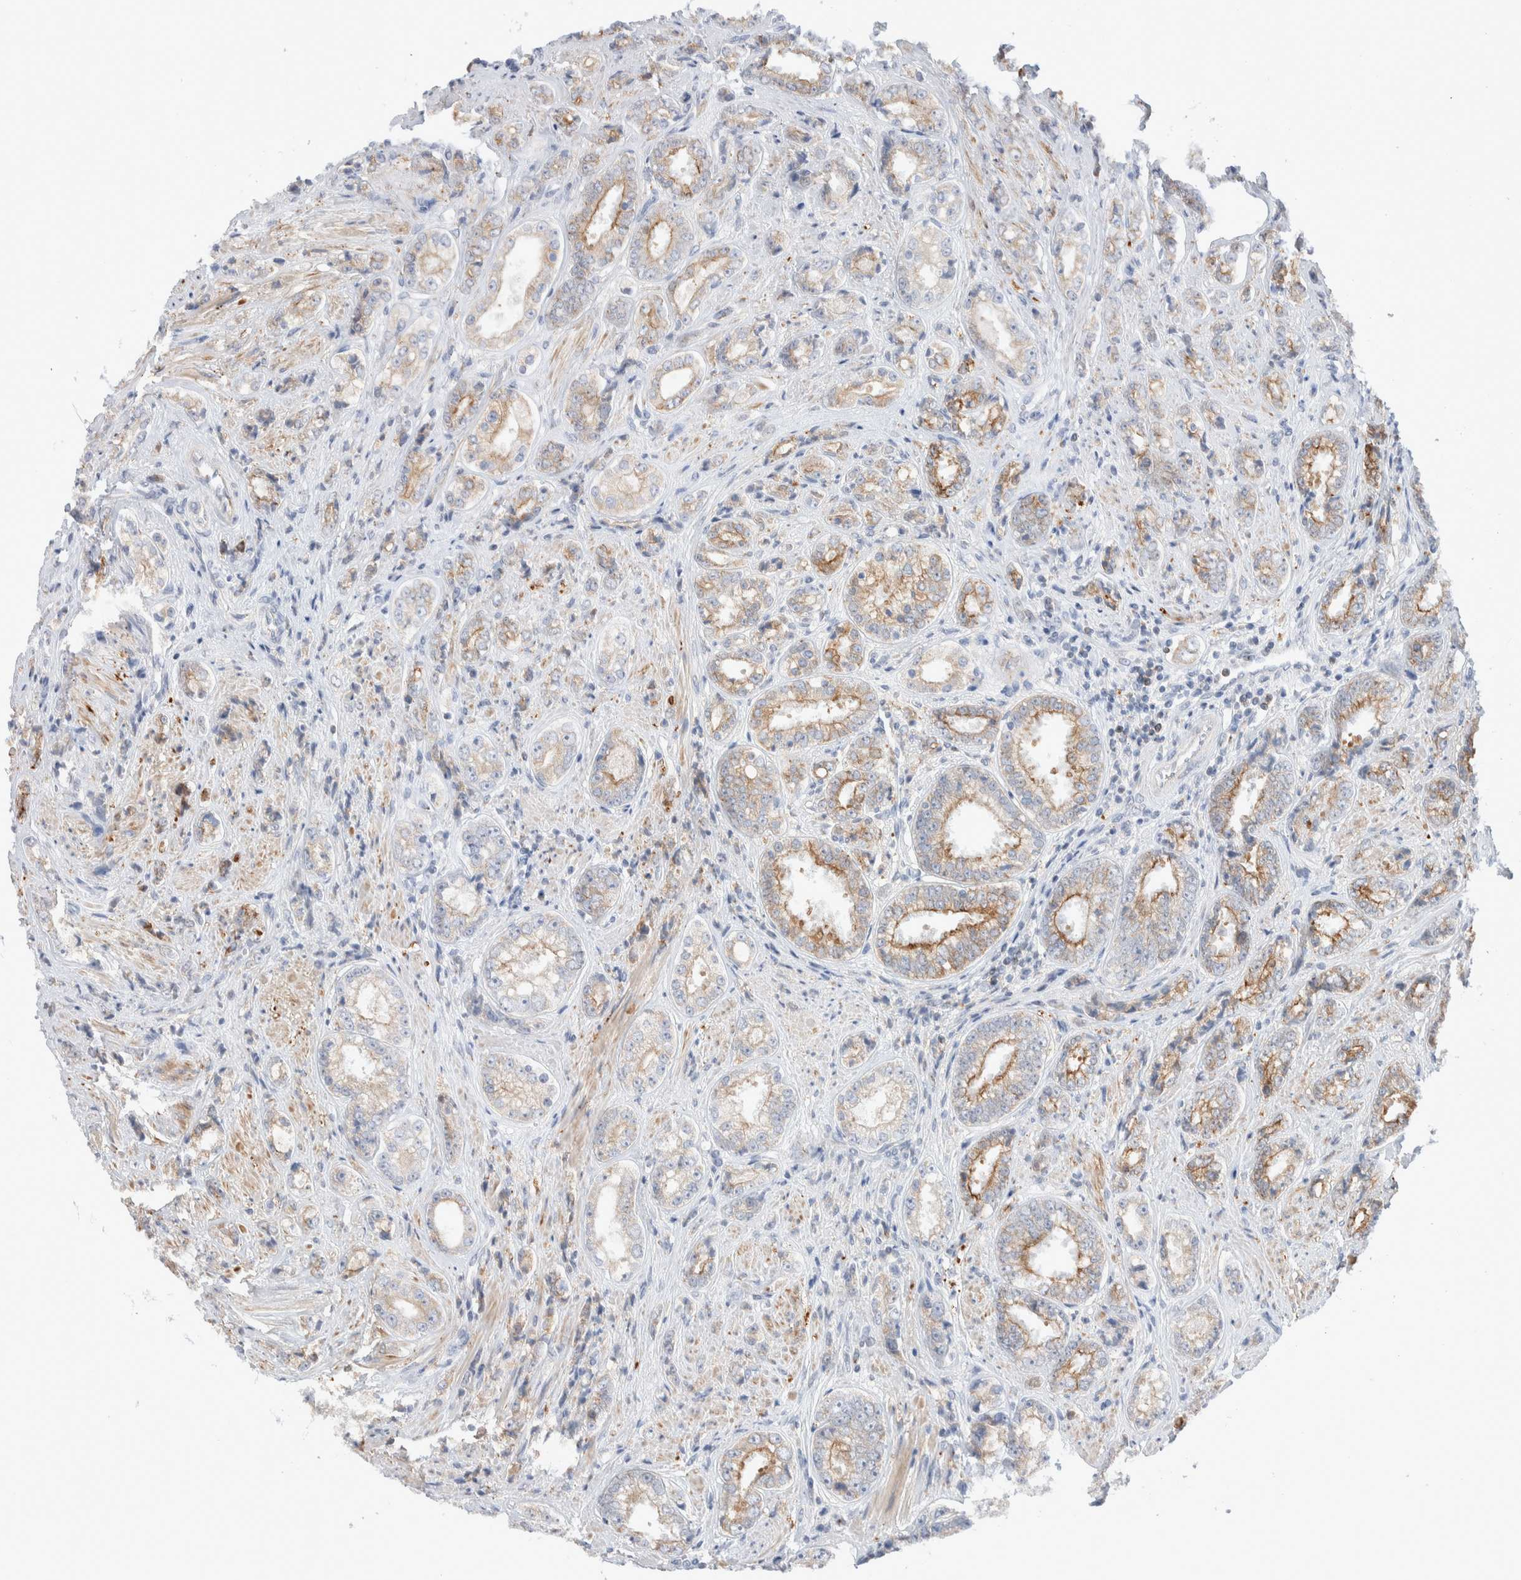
{"staining": {"intensity": "moderate", "quantity": ">75%", "location": "cytoplasmic/membranous"}, "tissue": "prostate cancer", "cell_type": "Tumor cells", "image_type": "cancer", "snomed": [{"axis": "morphology", "description": "Adenocarcinoma, High grade"}, {"axis": "topography", "description": "Prostate"}], "caption": "Immunohistochemistry (IHC) photomicrograph of neoplastic tissue: prostate adenocarcinoma (high-grade) stained using immunohistochemistry demonstrates medium levels of moderate protein expression localized specifically in the cytoplasmic/membranous of tumor cells, appearing as a cytoplasmic/membranous brown color.", "gene": "C1orf112", "patient": {"sex": "male", "age": 61}}